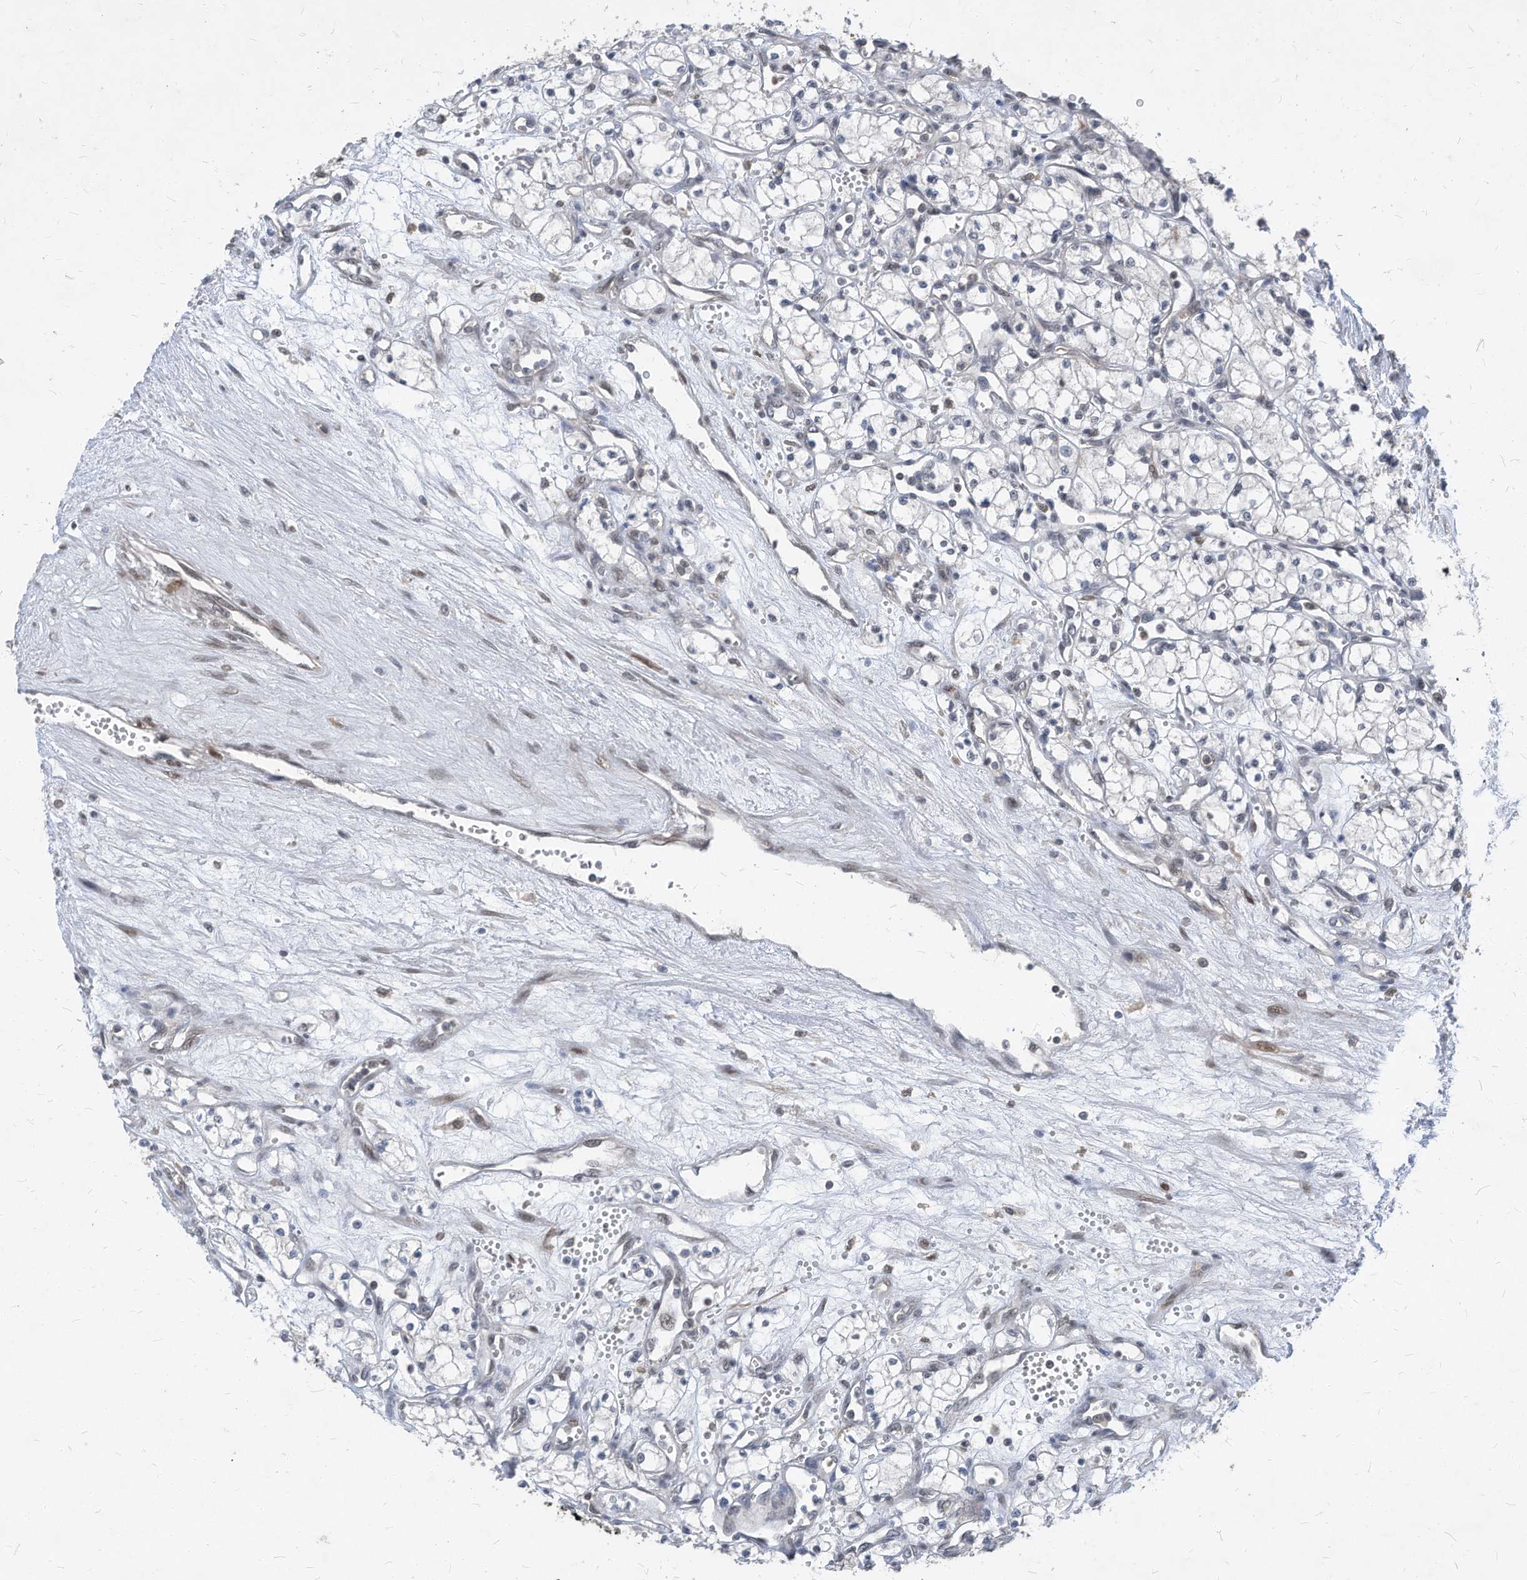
{"staining": {"intensity": "negative", "quantity": "none", "location": "none"}, "tissue": "renal cancer", "cell_type": "Tumor cells", "image_type": "cancer", "snomed": [{"axis": "morphology", "description": "Adenocarcinoma, NOS"}, {"axis": "topography", "description": "Kidney"}], "caption": "IHC micrograph of human renal cancer stained for a protein (brown), which reveals no positivity in tumor cells.", "gene": "KPNB1", "patient": {"sex": "male", "age": 59}}